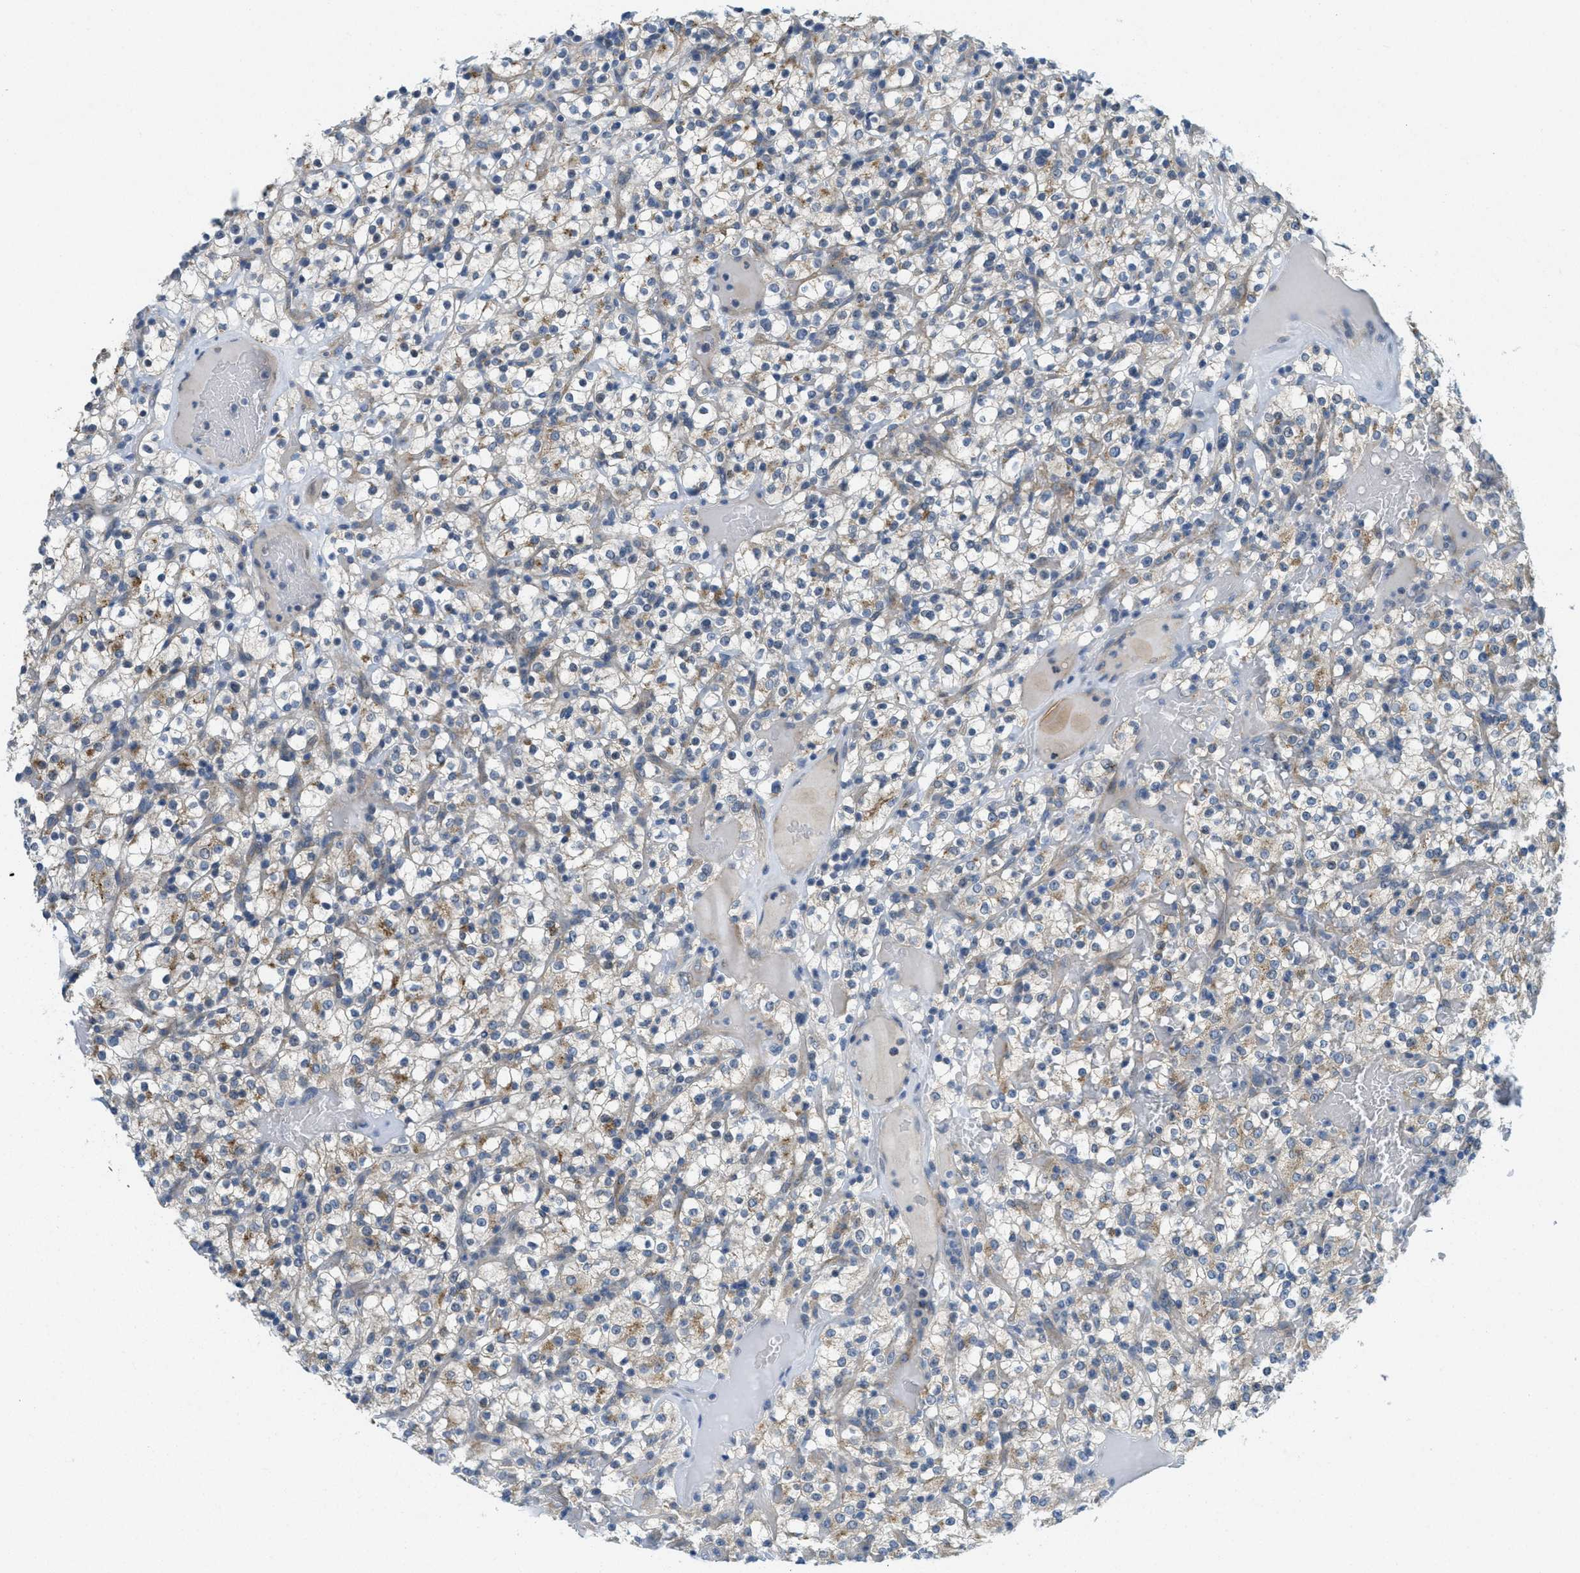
{"staining": {"intensity": "weak", "quantity": "<25%", "location": "cytoplasmic/membranous"}, "tissue": "renal cancer", "cell_type": "Tumor cells", "image_type": "cancer", "snomed": [{"axis": "morphology", "description": "Normal tissue, NOS"}, {"axis": "morphology", "description": "Adenocarcinoma, NOS"}, {"axis": "topography", "description": "Kidney"}], "caption": "Immunohistochemical staining of renal adenocarcinoma demonstrates no significant expression in tumor cells. (DAB IHC visualized using brightfield microscopy, high magnification).", "gene": "ZFYVE9", "patient": {"sex": "female", "age": 72}}